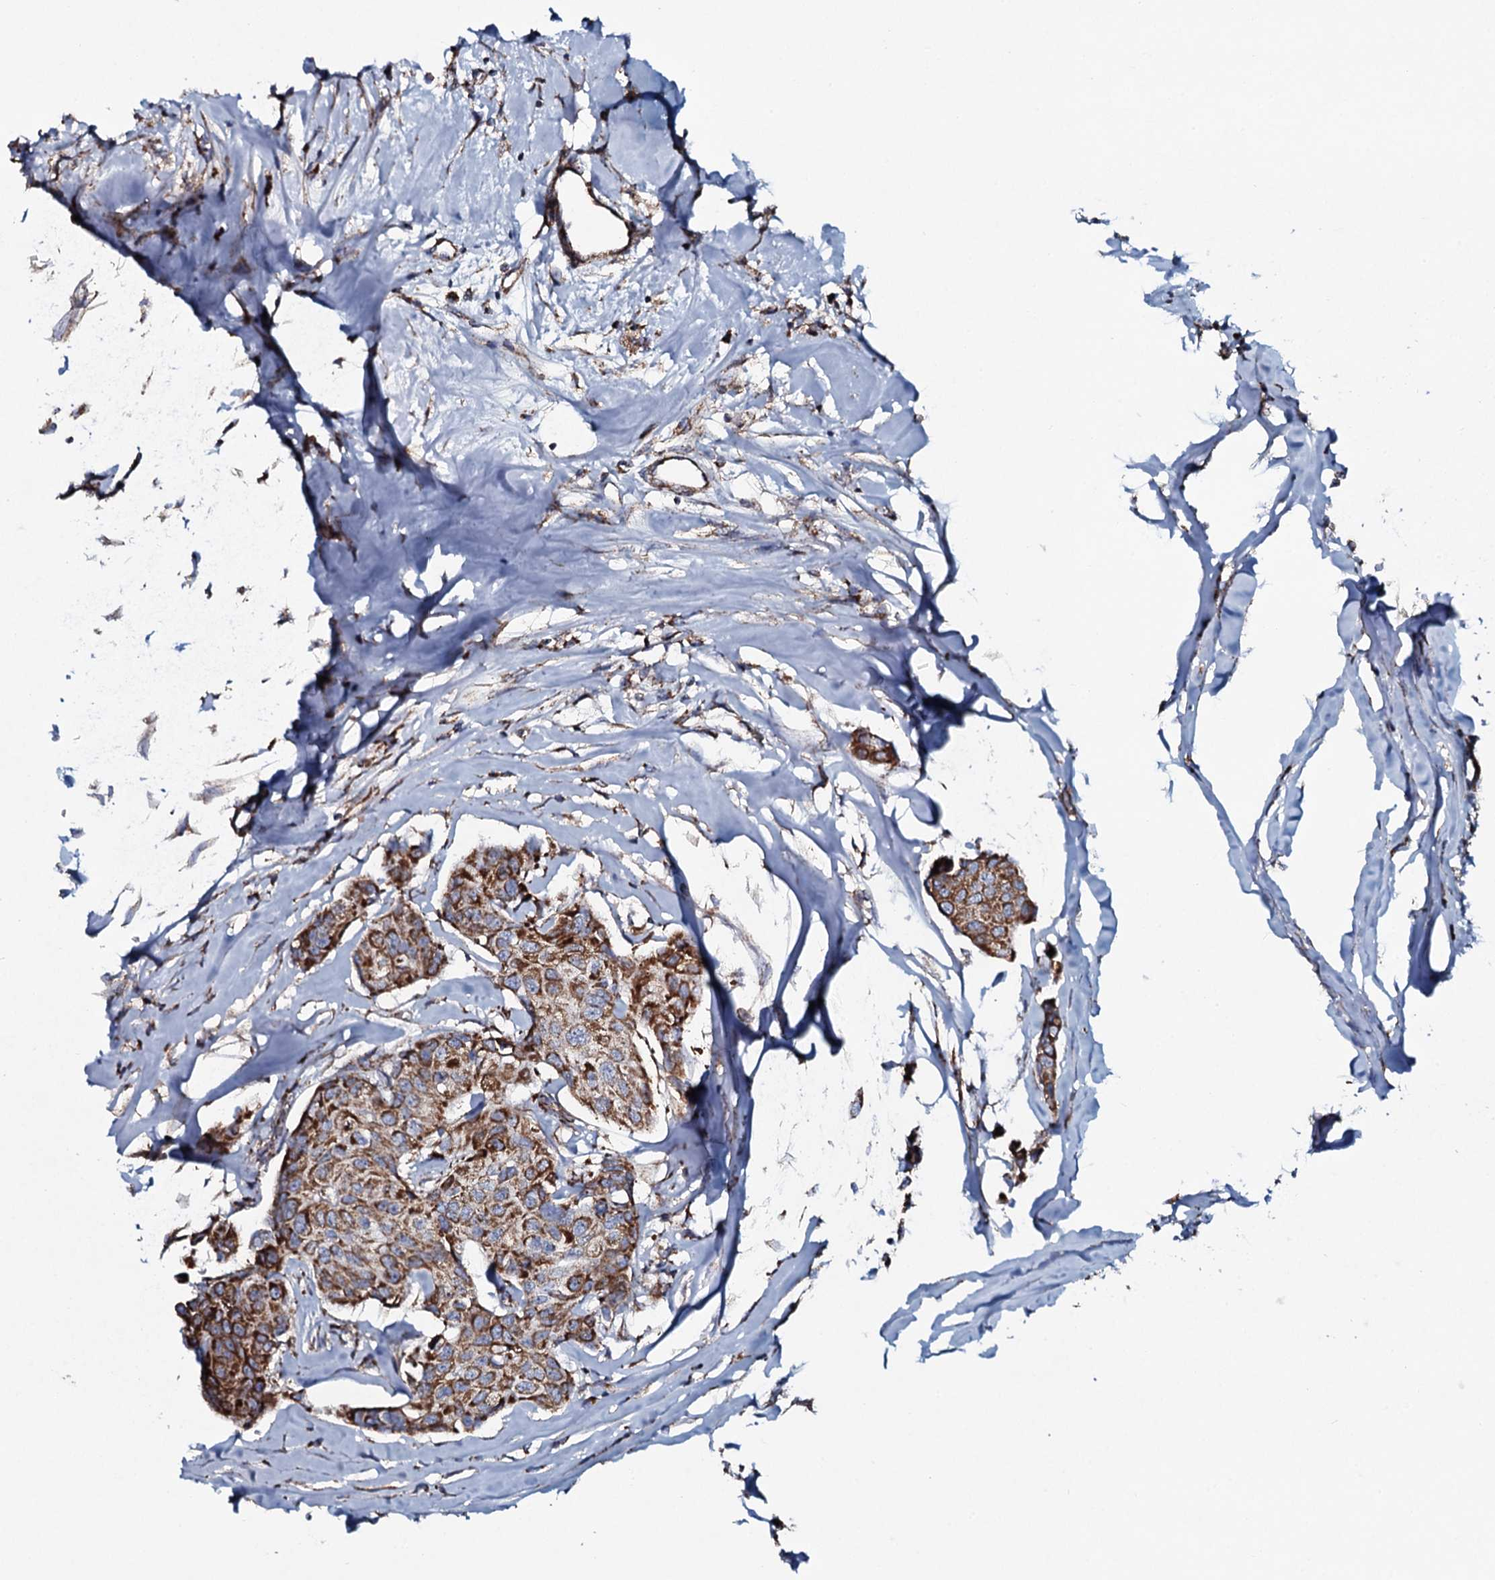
{"staining": {"intensity": "strong", "quantity": ">75%", "location": "cytoplasmic/membranous"}, "tissue": "breast cancer", "cell_type": "Tumor cells", "image_type": "cancer", "snomed": [{"axis": "morphology", "description": "Duct carcinoma"}, {"axis": "topography", "description": "Breast"}], "caption": "Immunohistochemical staining of human breast cancer exhibits high levels of strong cytoplasmic/membranous protein expression in approximately >75% of tumor cells.", "gene": "EVC2", "patient": {"sex": "female", "age": 80}}